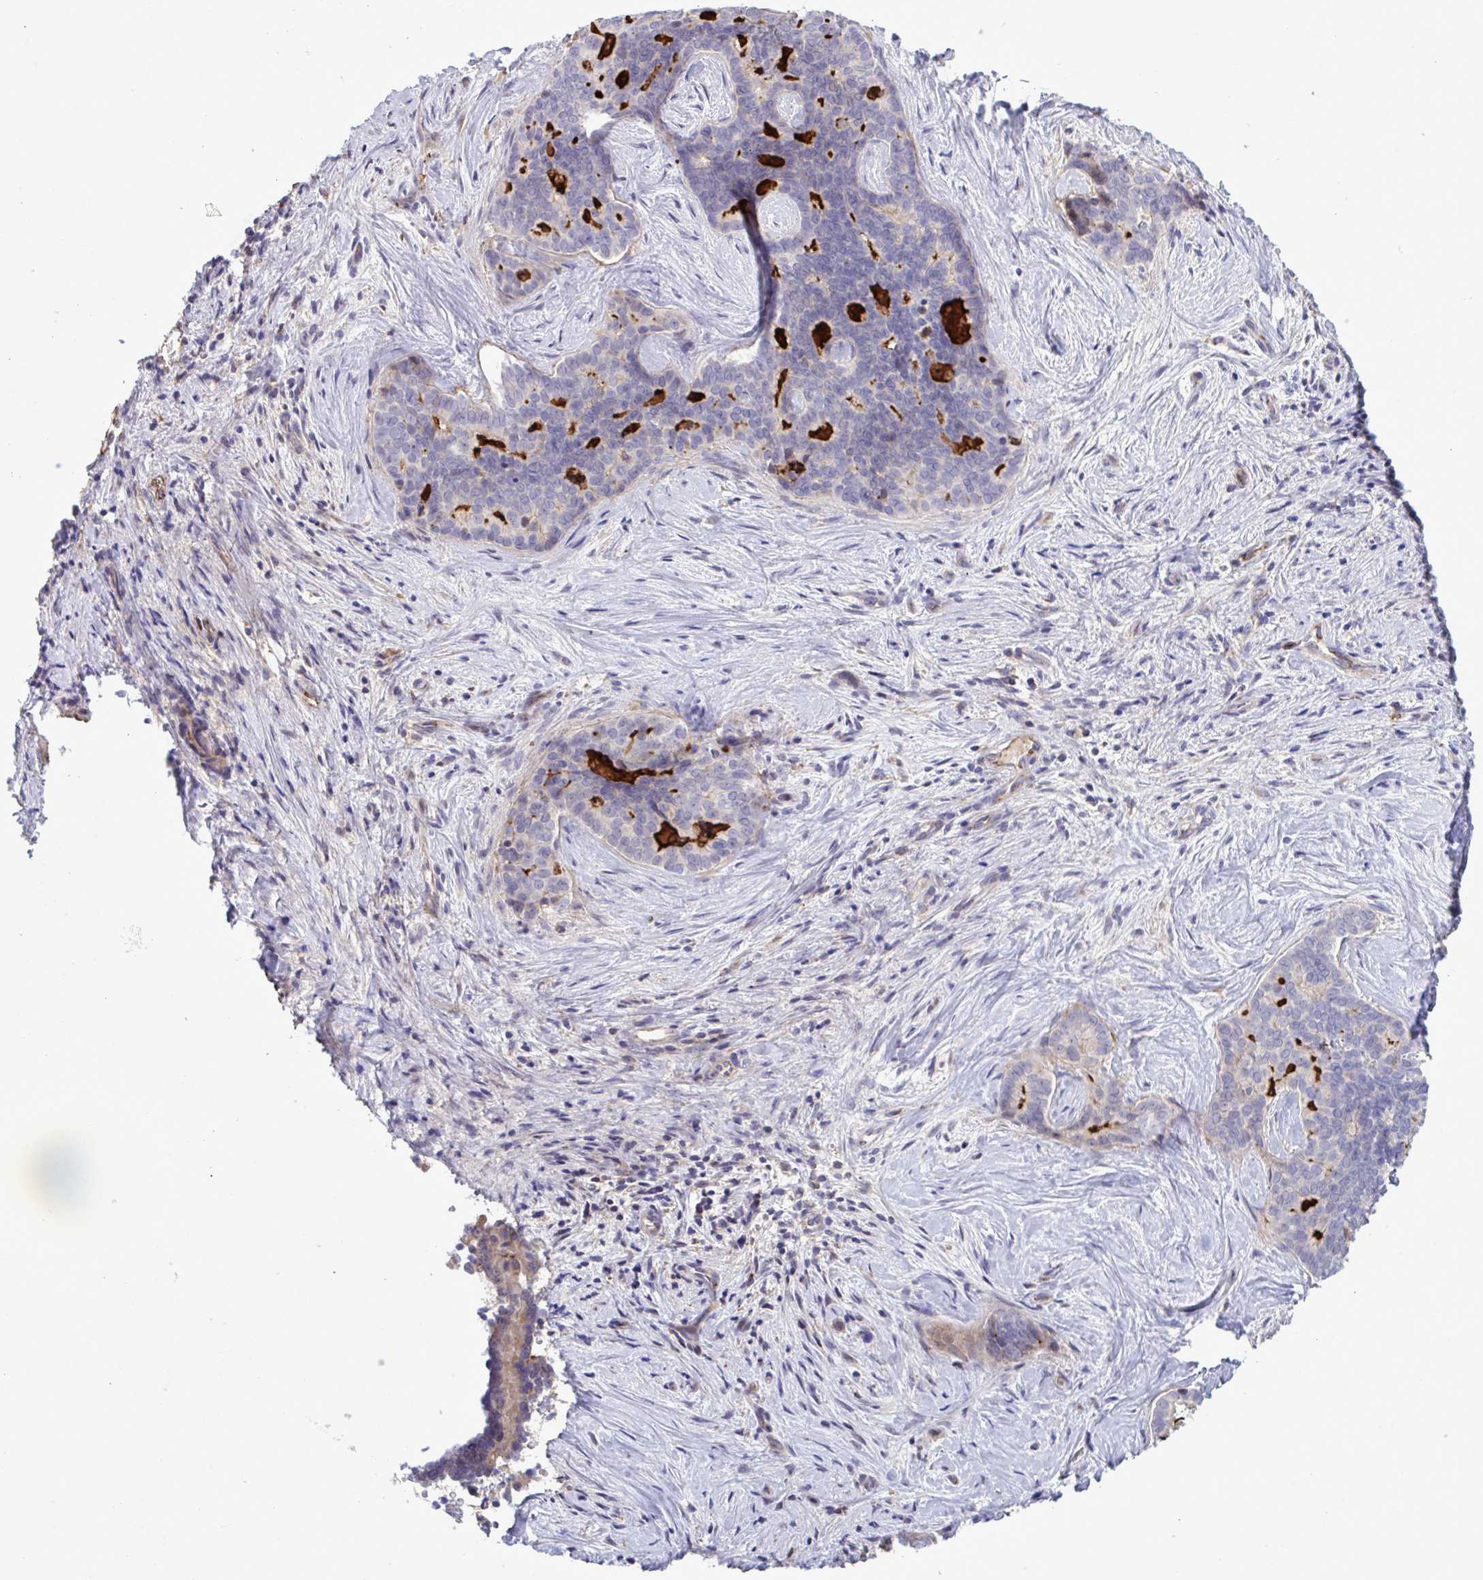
{"staining": {"intensity": "negative", "quantity": "none", "location": "none"}, "tissue": "liver cancer", "cell_type": "Tumor cells", "image_type": "cancer", "snomed": [{"axis": "morphology", "description": "Cholangiocarcinoma"}, {"axis": "topography", "description": "Liver"}], "caption": "Cholangiocarcinoma (liver) was stained to show a protein in brown. There is no significant positivity in tumor cells. Nuclei are stained in blue.", "gene": "CD101", "patient": {"sex": "female", "age": 64}}